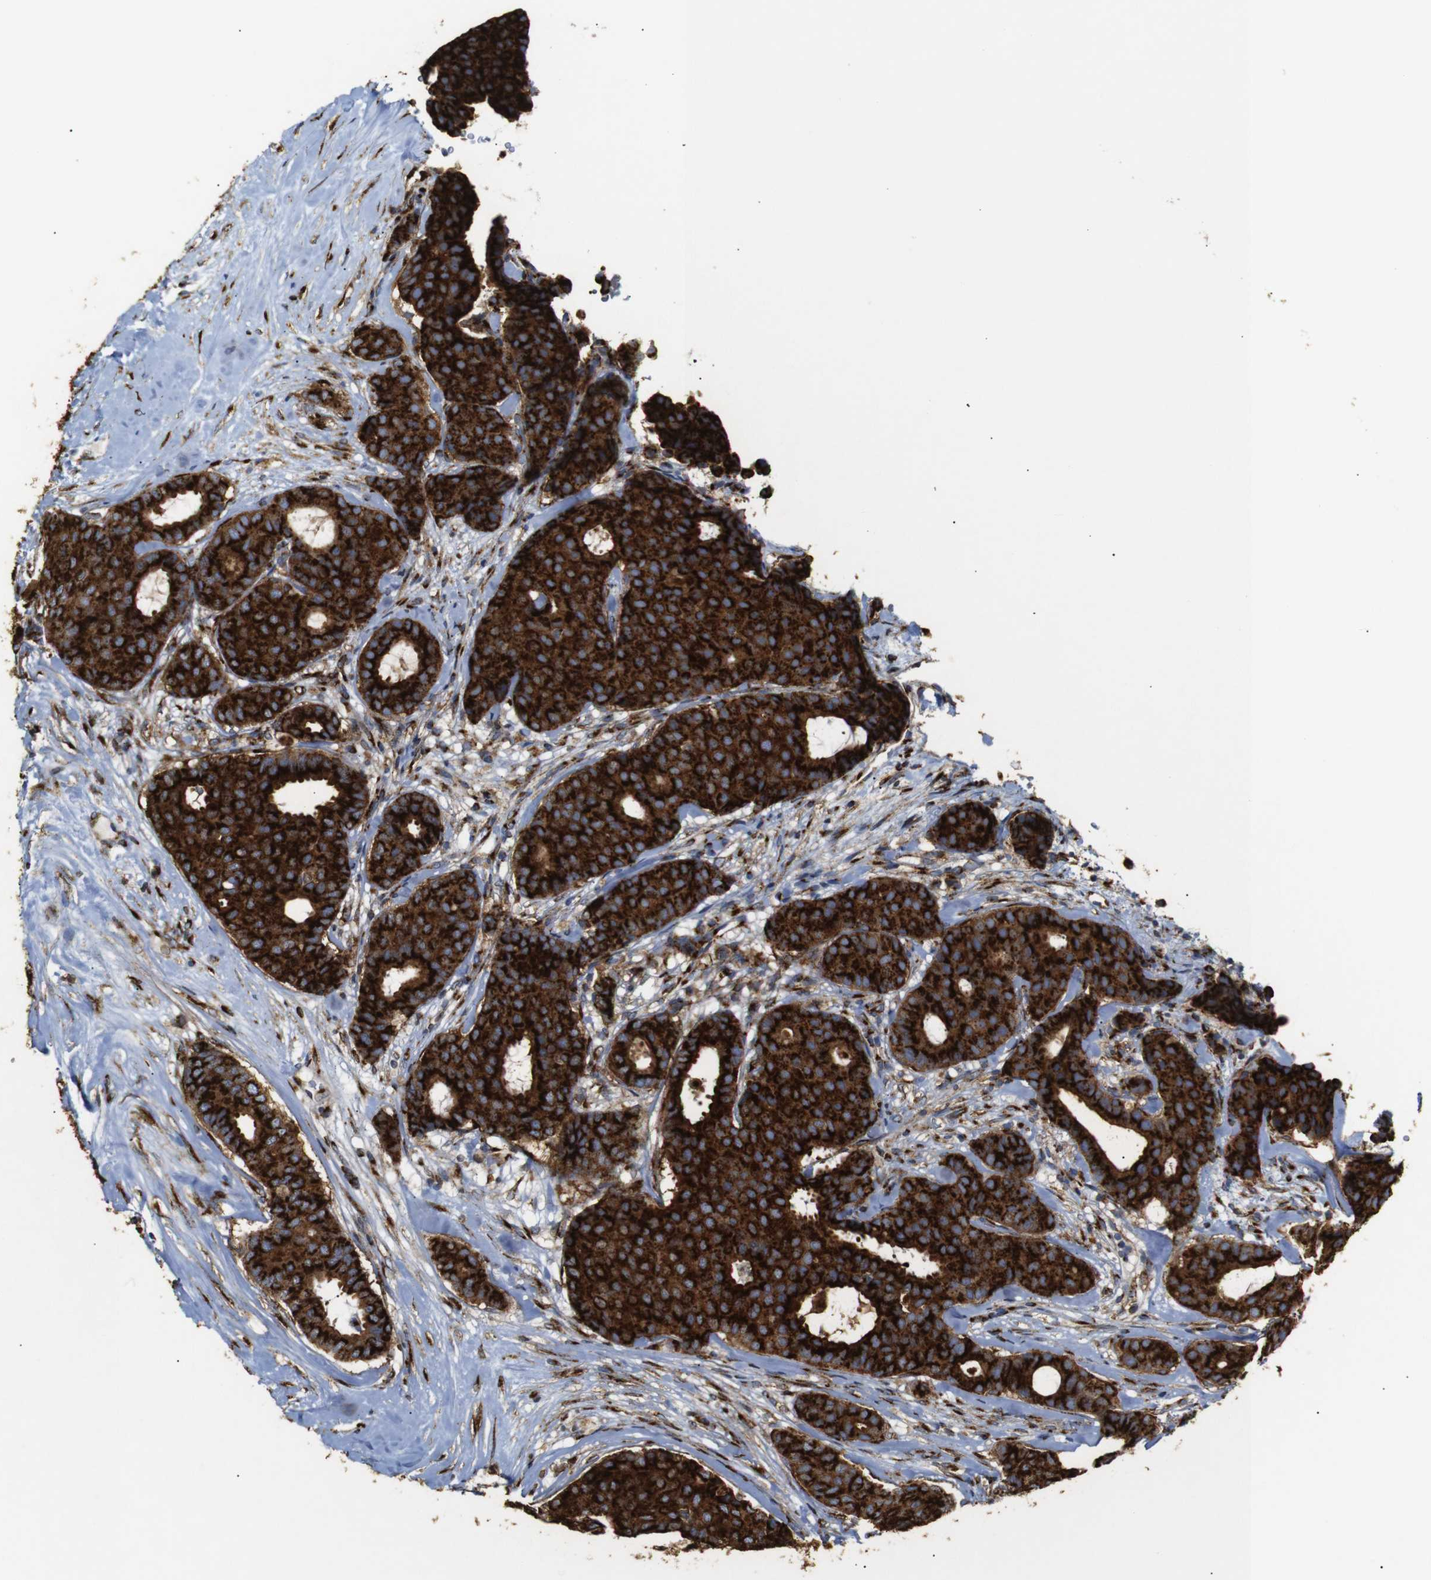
{"staining": {"intensity": "strong", "quantity": ">75%", "location": "cytoplasmic/membranous"}, "tissue": "breast cancer", "cell_type": "Tumor cells", "image_type": "cancer", "snomed": [{"axis": "morphology", "description": "Duct carcinoma"}, {"axis": "topography", "description": "Breast"}], "caption": "Tumor cells demonstrate high levels of strong cytoplasmic/membranous positivity in approximately >75% of cells in invasive ductal carcinoma (breast). The protein of interest is stained brown, and the nuclei are stained in blue (DAB (3,3'-diaminobenzidine) IHC with brightfield microscopy, high magnification).", "gene": "TGOLN2", "patient": {"sex": "female", "age": 75}}